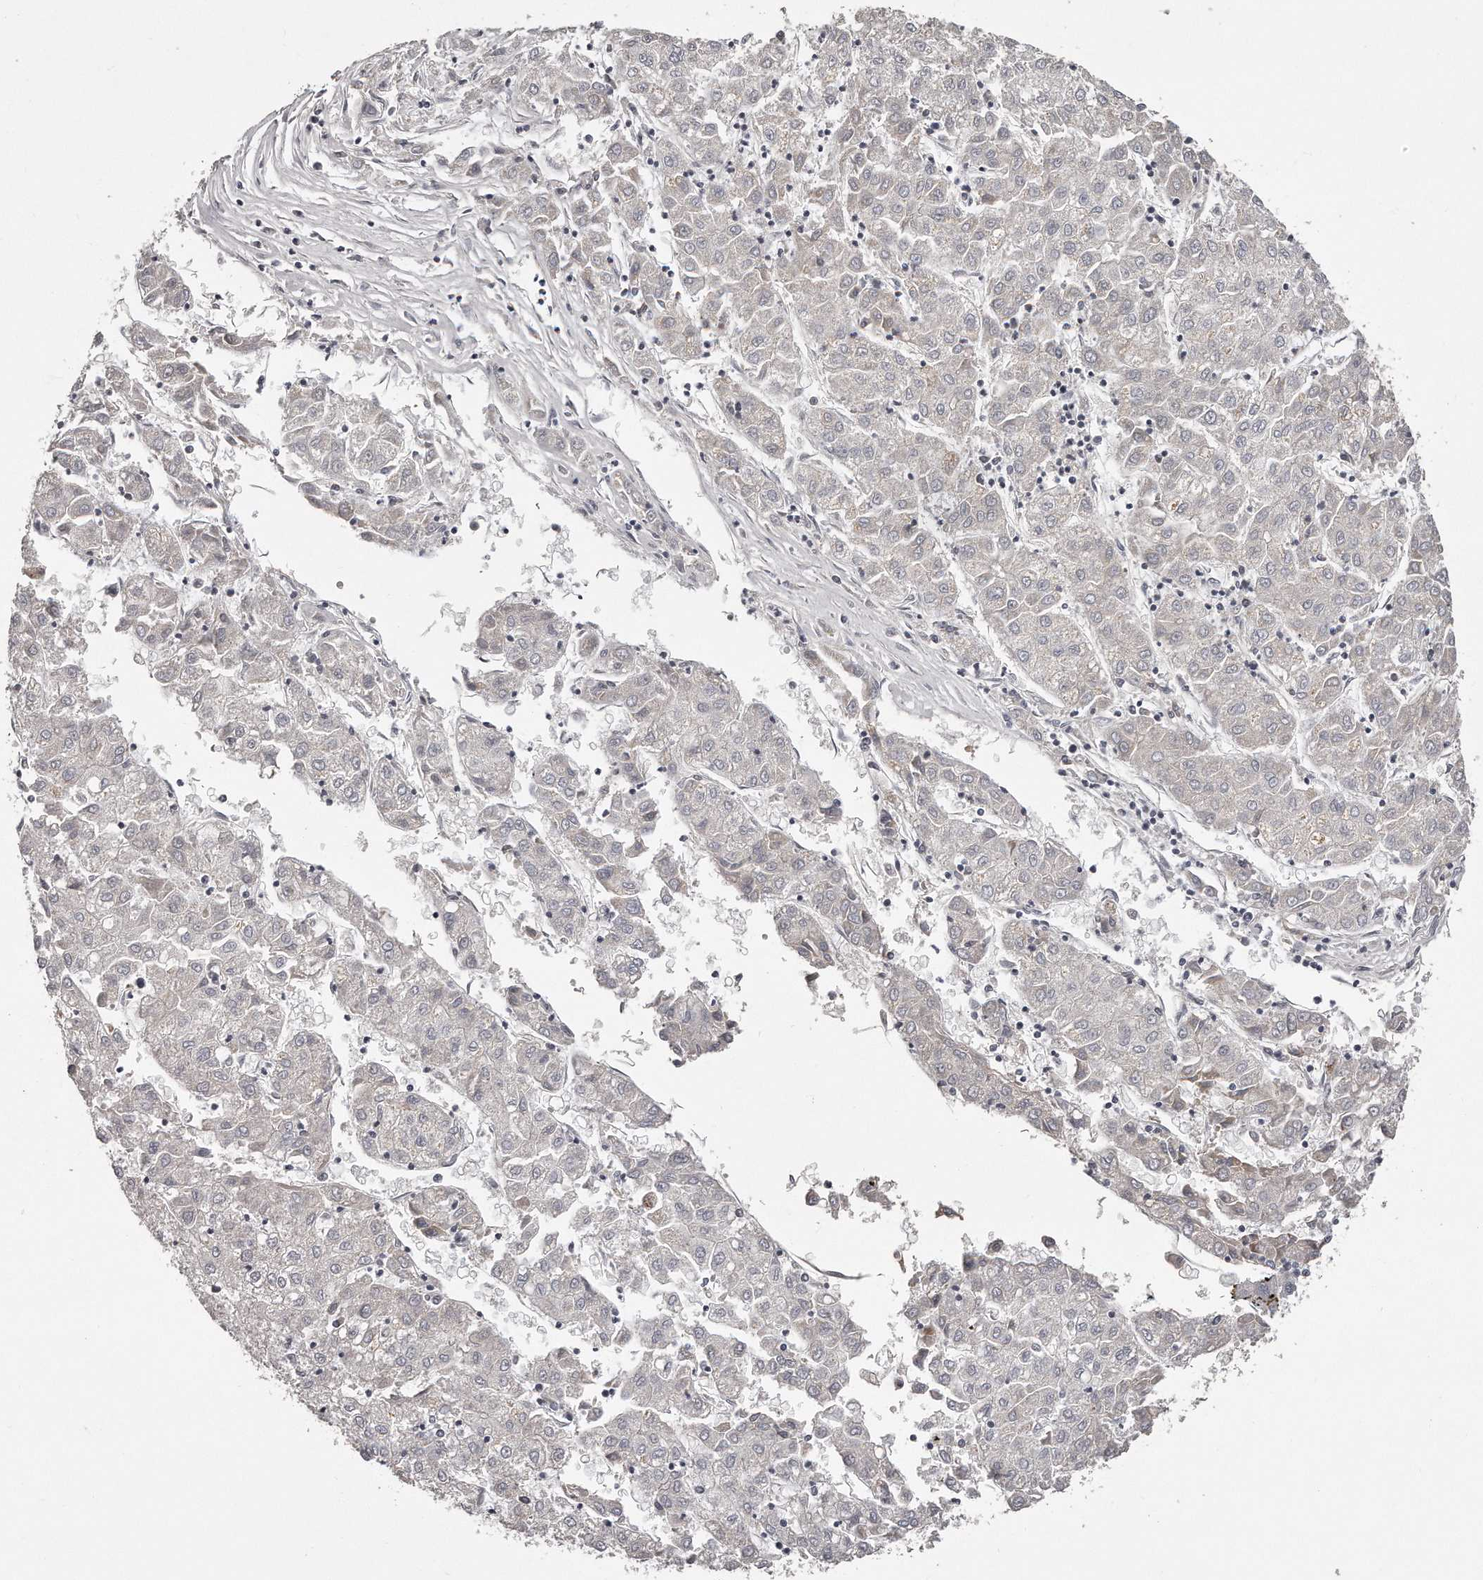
{"staining": {"intensity": "negative", "quantity": "none", "location": "none"}, "tissue": "liver cancer", "cell_type": "Tumor cells", "image_type": "cancer", "snomed": [{"axis": "morphology", "description": "Carcinoma, Hepatocellular, NOS"}, {"axis": "topography", "description": "Liver"}], "caption": "A histopathology image of human liver cancer is negative for staining in tumor cells.", "gene": "TRAPPC14", "patient": {"sex": "male", "age": 72}}